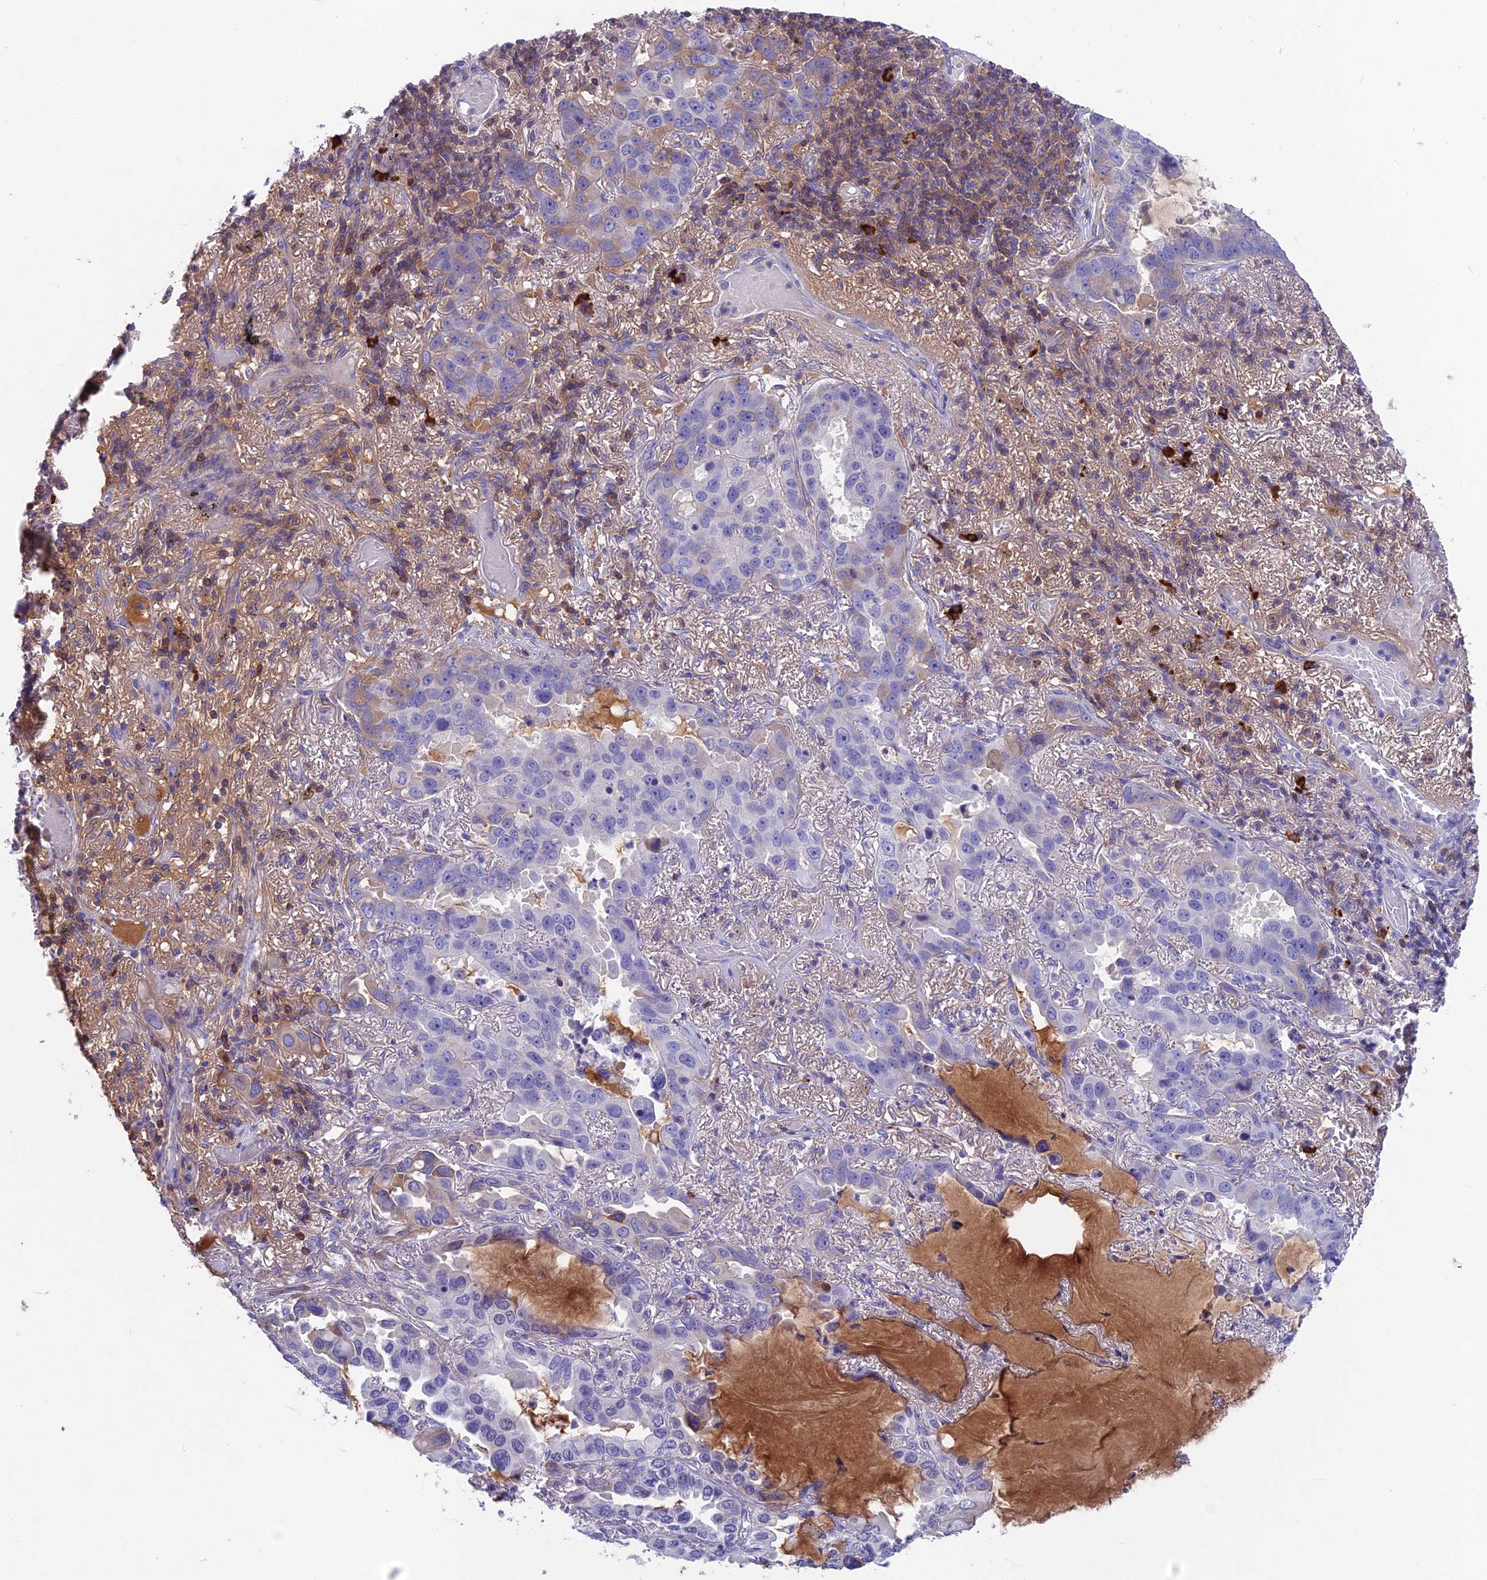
{"staining": {"intensity": "moderate", "quantity": "<25%", "location": "cytoplasmic/membranous,nuclear"}, "tissue": "lung cancer", "cell_type": "Tumor cells", "image_type": "cancer", "snomed": [{"axis": "morphology", "description": "Adenocarcinoma, NOS"}, {"axis": "topography", "description": "Lung"}], "caption": "DAB (3,3'-diaminobenzidine) immunohistochemical staining of human lung adenocarcinoma shows moderate cytoplasmic/membranous and nuclear protein staining in approximately <25% of tumor cells. (DAB (3,3'-diaminobenzidine) IHC, brown staining for protein, blue staining for nuclei).", "gene": "SNAP91", "patient": {"sex": "male", "age": 64}}